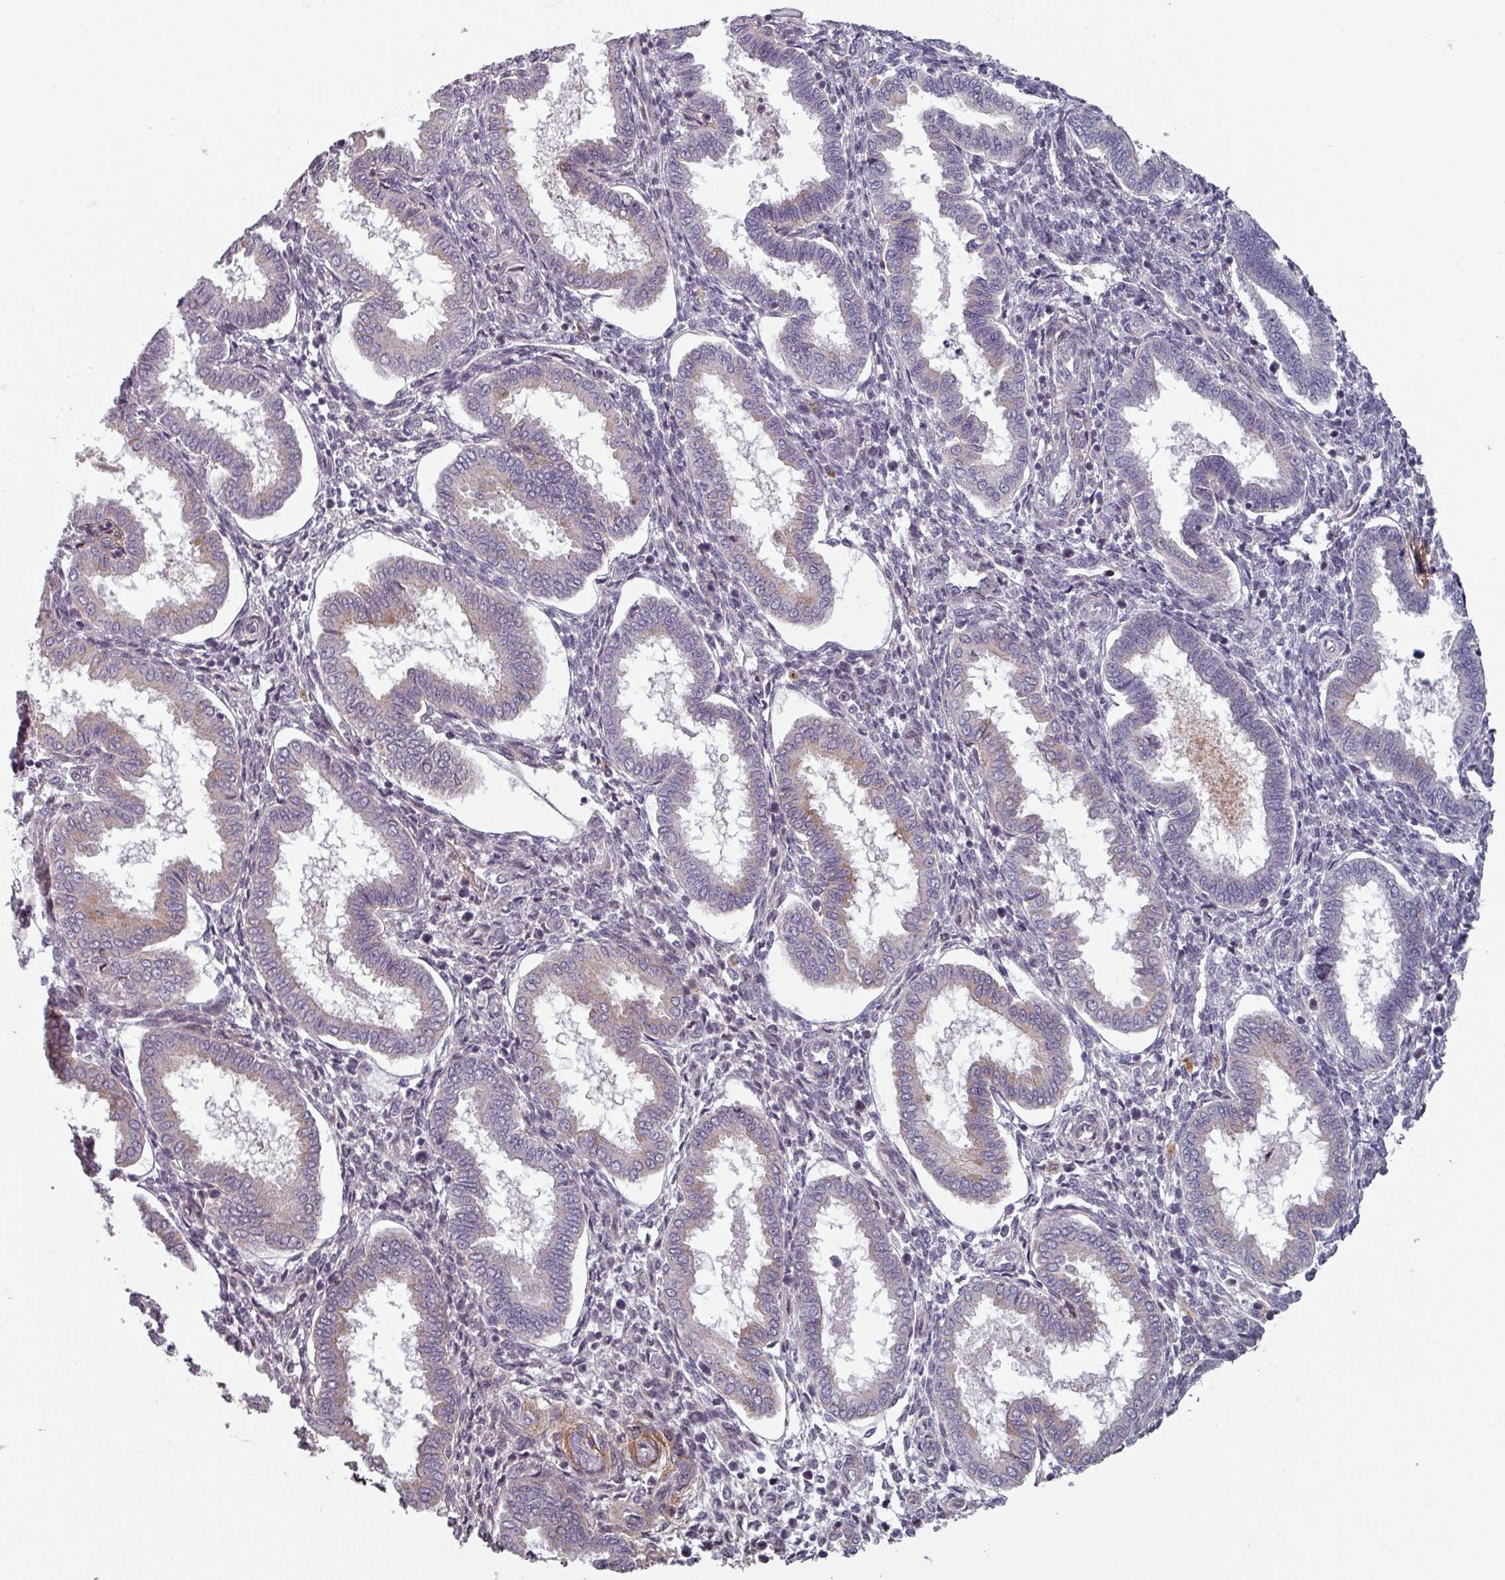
{"staining": {"intensity": "negative", "quantity": "none", "location": "none"}, "tissue": "endometrium", "cell_type": "Cells in endometrial stroma", "image_type": "normal", "snomed": [{"axis": "morphology", "description": "Normal tissue, NOS"}, {"axis": "topography", "description": "Endometrium"}], "caption": "Immunohistochemical staining of benign endometrium displays no significant positivity in cells in endometrial stroma.", "gene": "CYB5RL", "patient": {"sex": "female", "age": 24}}